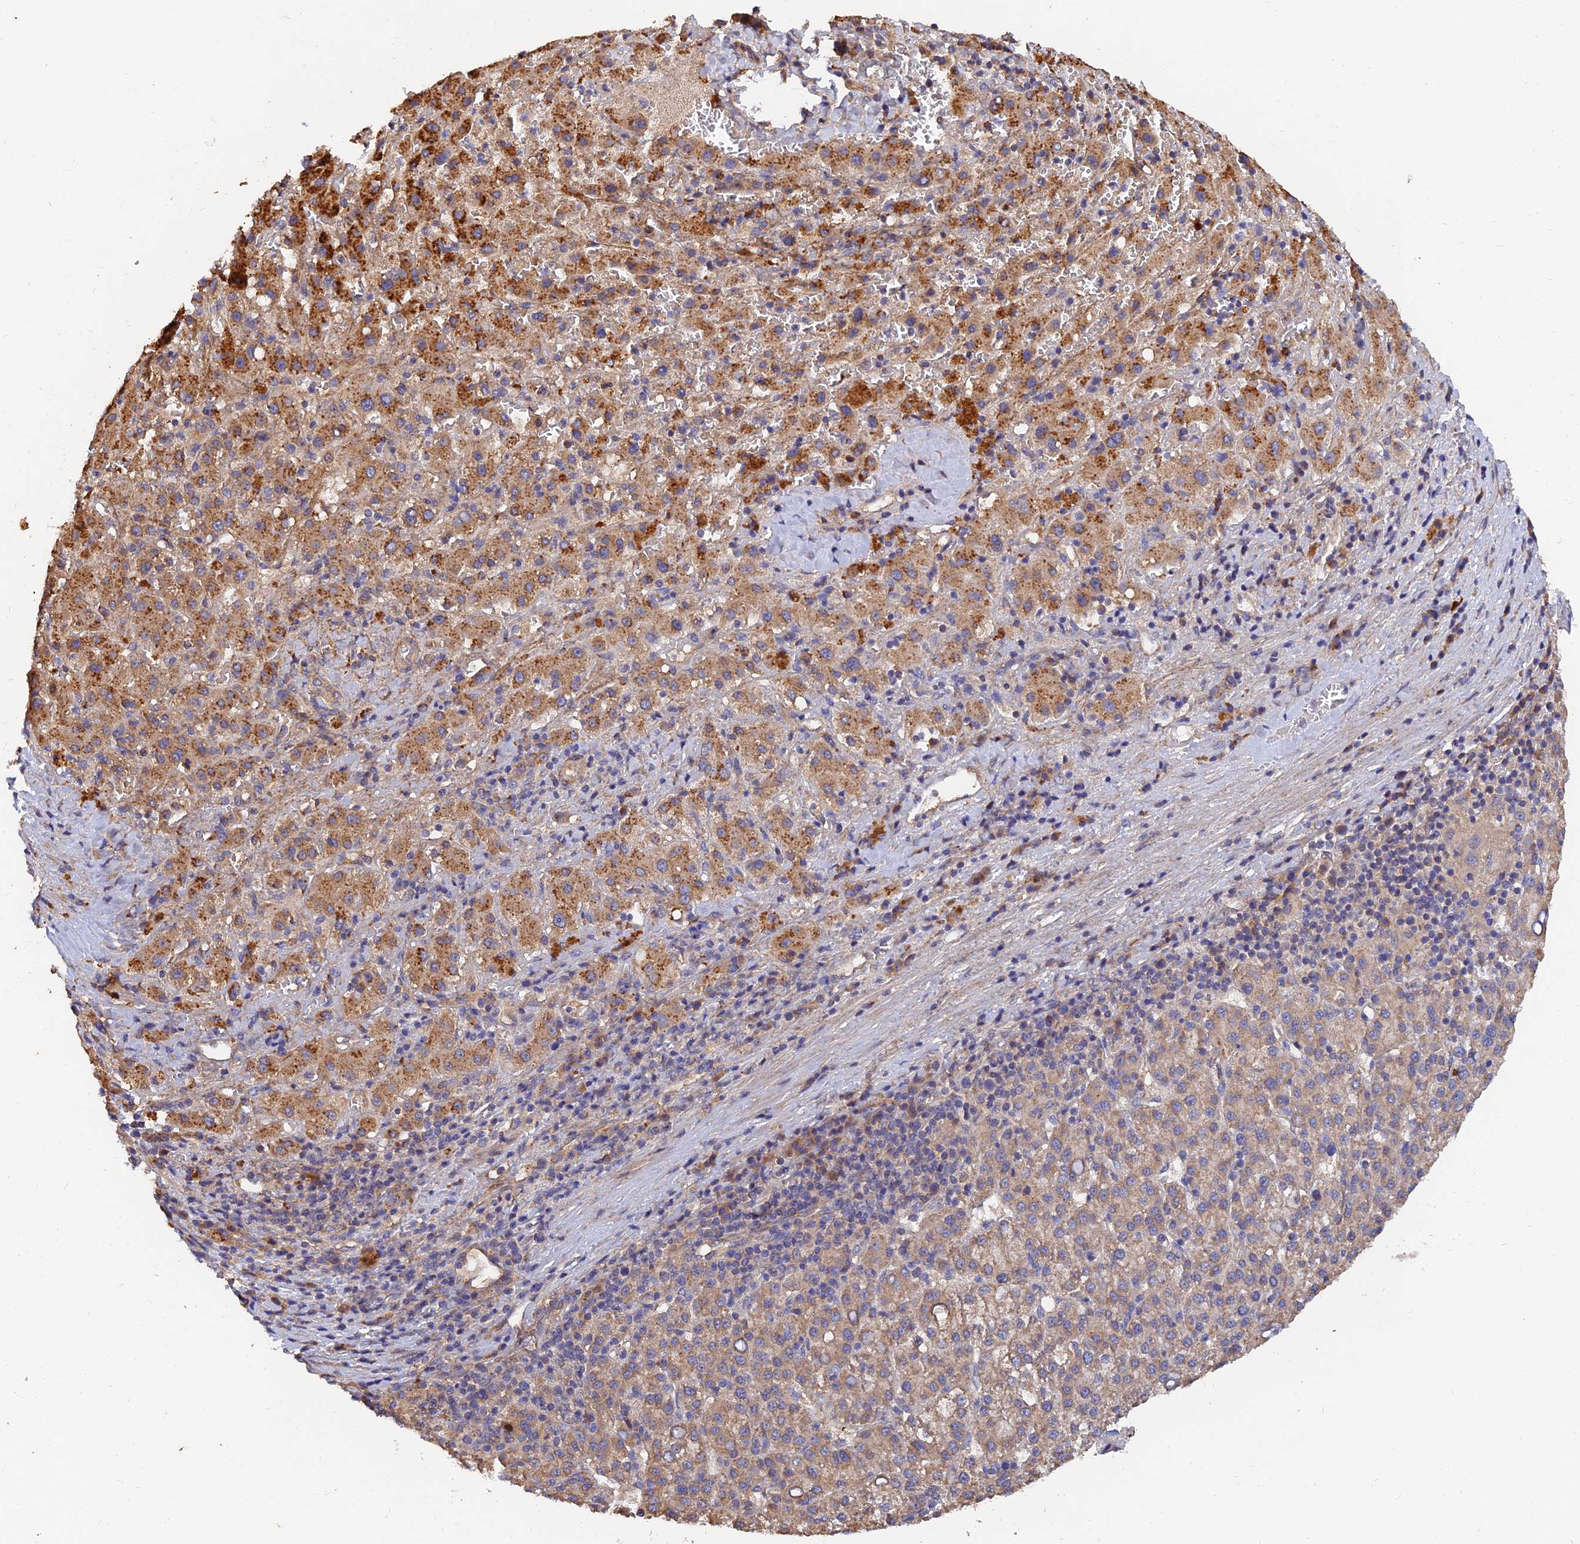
{"staining": {"intensity": "moderate", "quantity": "25%-75%", "location": "cytoplasmic/membranous"}, "tissue": "liver cancer", "cell_type": "Tumor cells", "image_type": "cancer", "snomed": [{"axis": "morphology", "description": "Carcinoma, Hepatocellular, NOS"}, {"axis": "topography", "description": "Liver"}], "caption": "An image showing moderate cytoplasmic/membranous expression in approximately 25%-75% of tumor cells in liver cancer (hepatocellular carcinoma), as visualized by brown immunohistochemical staining.", "gene": "SLC38A11", "patient": {"sex": "female", "age": 58}}